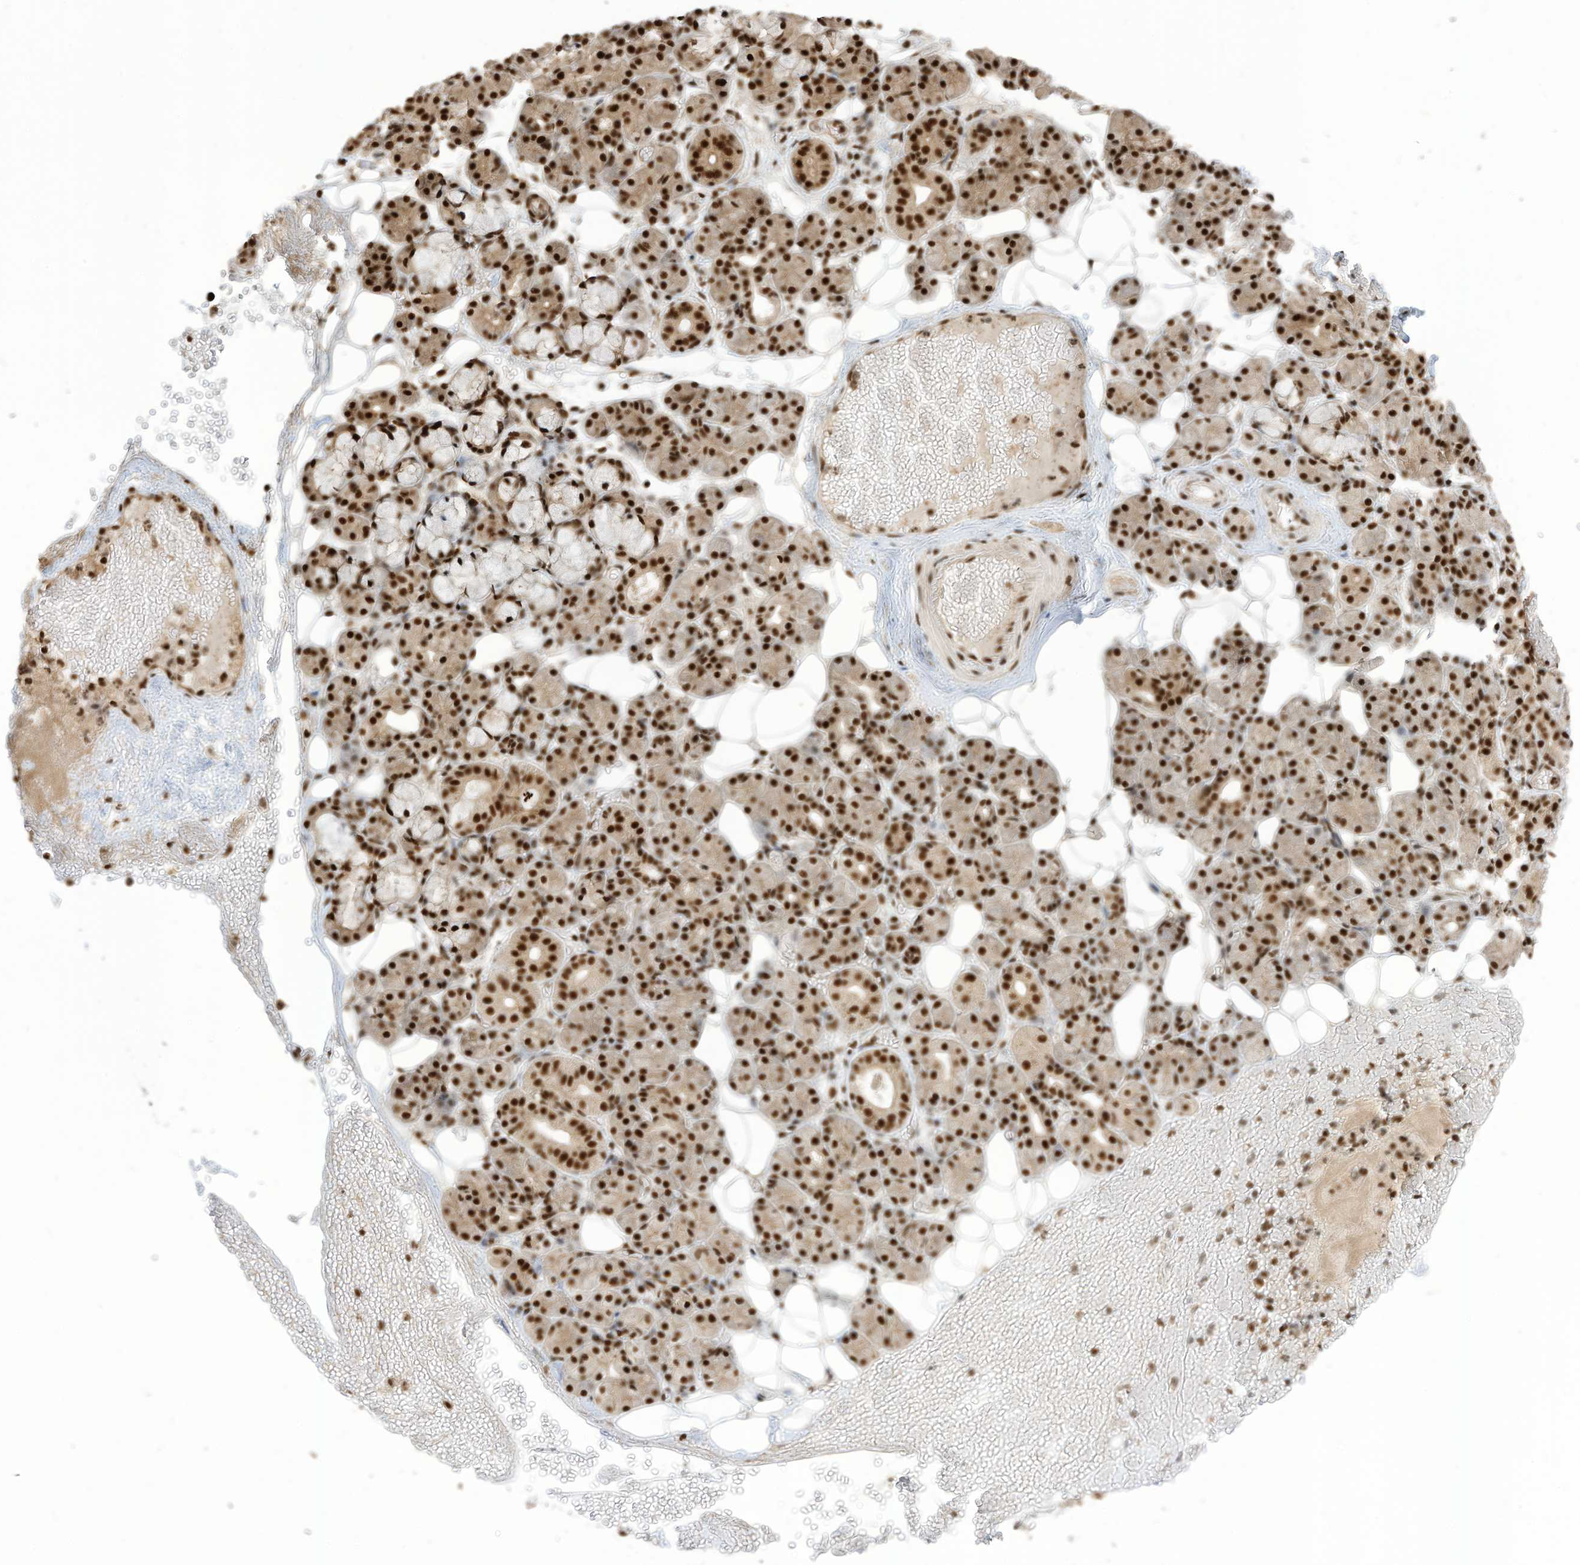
{"staining": {"intensity": "strong", "quantity": ">75%", "location": "nuclear"}, "tissue": "salivary gland", "cell_type": "Glandular cells", "image_type": "normal", "snomed": [{"axis": "morphology", "description": "Normal tissue, NOS"}, {"axis": "topography", "description": "Salivary gland"}], "caption": "Benign salivary gland demonstrates strong nuclear positivity in about >75% of glandular cells (brown staining indicates protein expression, while blue staining denotes nuclei)..", "gene": "SF3A3", "patient": {"sex": "male", "age": 63}}